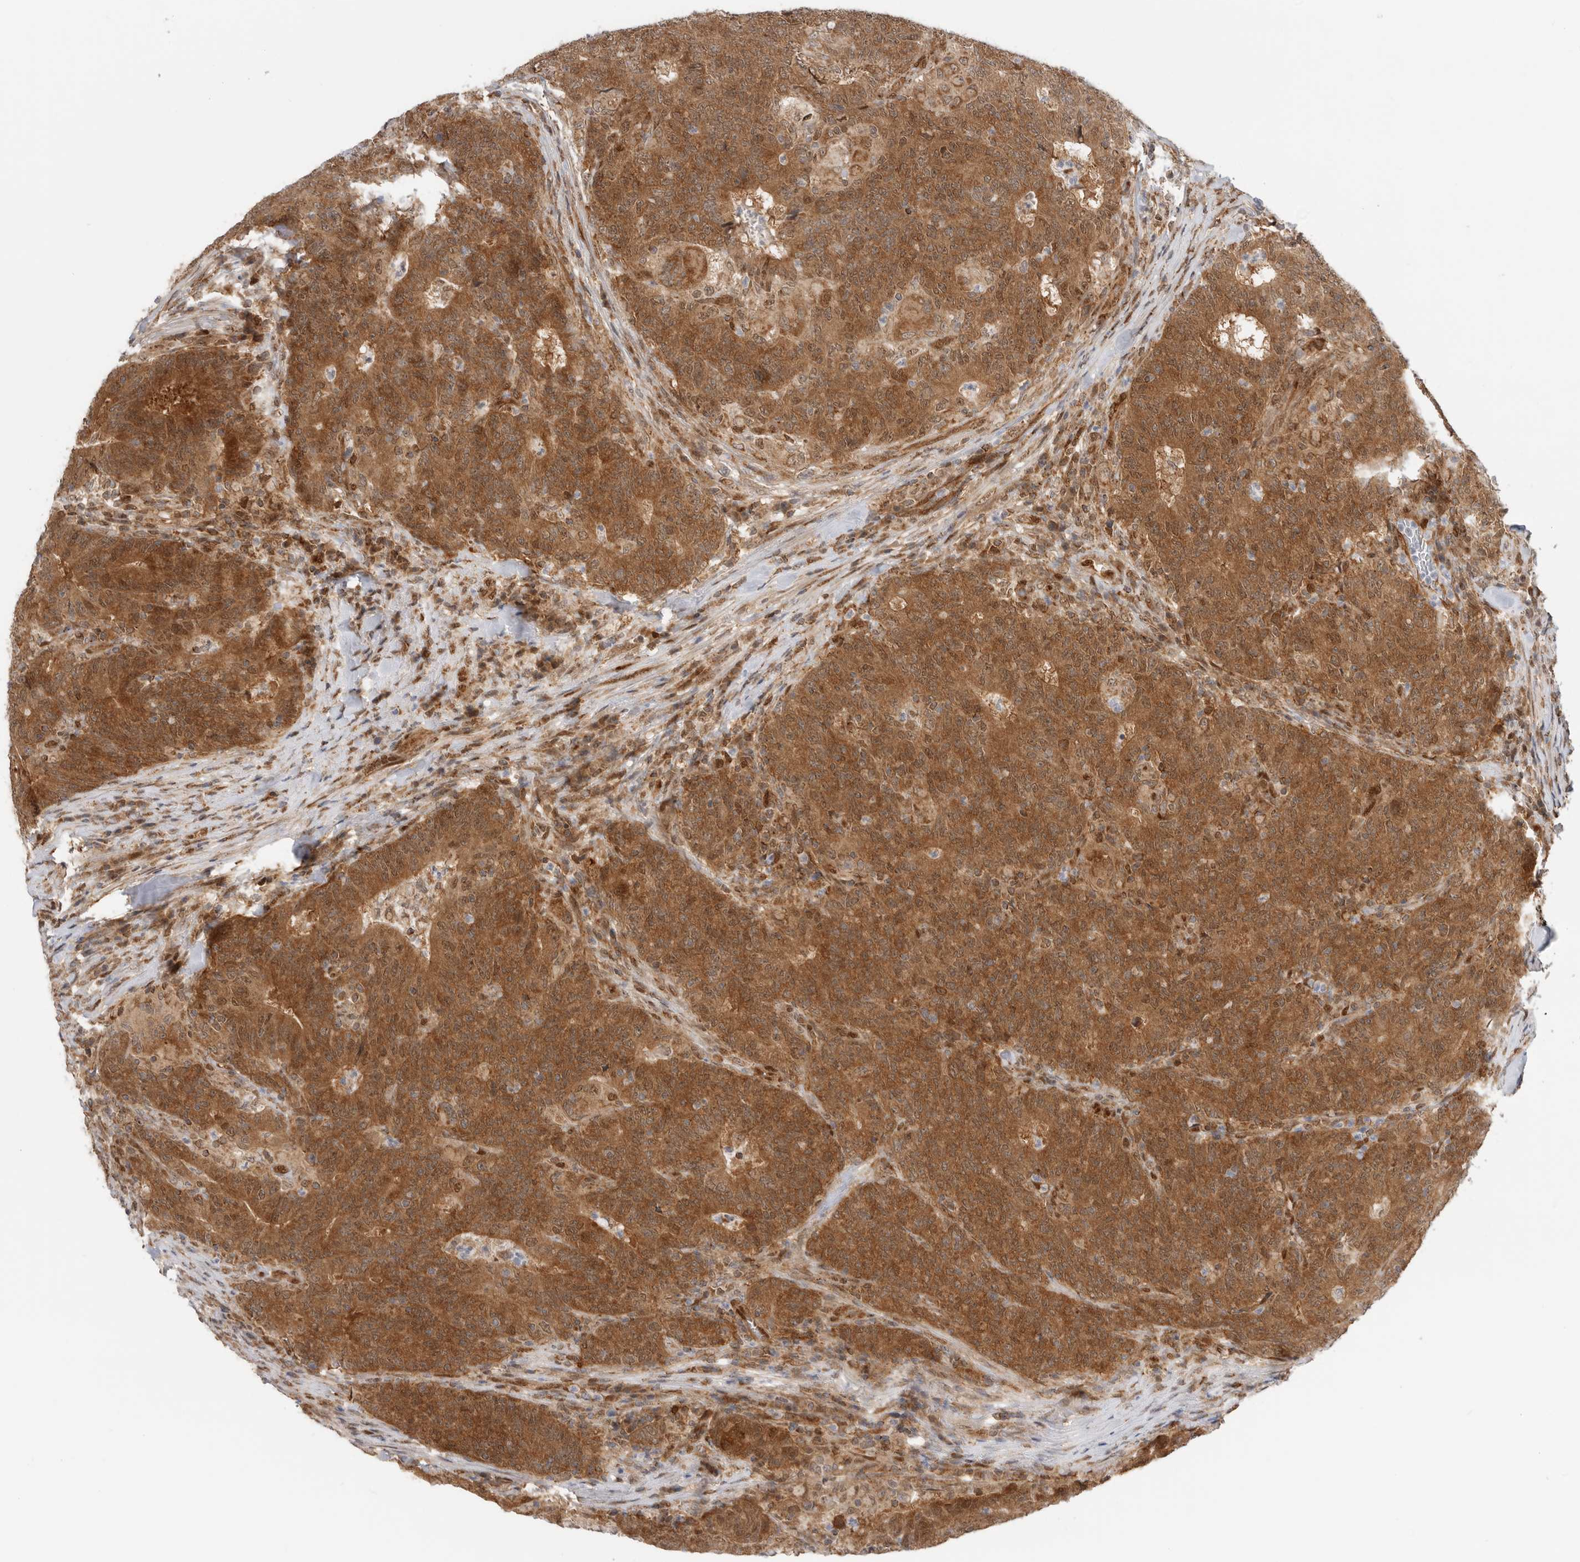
{"staining": {"intensity": "strong", "quantity": ">75%", "location": "cytoplasmic/membranous,nuclear"}, "tissue": "colorectal cancer", "cell_type": "Tumor cells", "image_type": "cancer", "snomed": [{"axis": "morphology", "description": "Normal tissue, NOS"}, {"axis": "morphology", "description": "Adenocarcinoma, NOS"}, {"axis": "topography", "description": "Colon"}], "caption": "An IHC photomicrograph of tumor tissue is shown. Protein staining in brown highlights strong cytoplasmic/membranous and nuclear positivity in adenocarcinoma (colorectal) within tumor cells.", "gene": "DCAF8", "patient": {"sex": "female", "age": 75}}